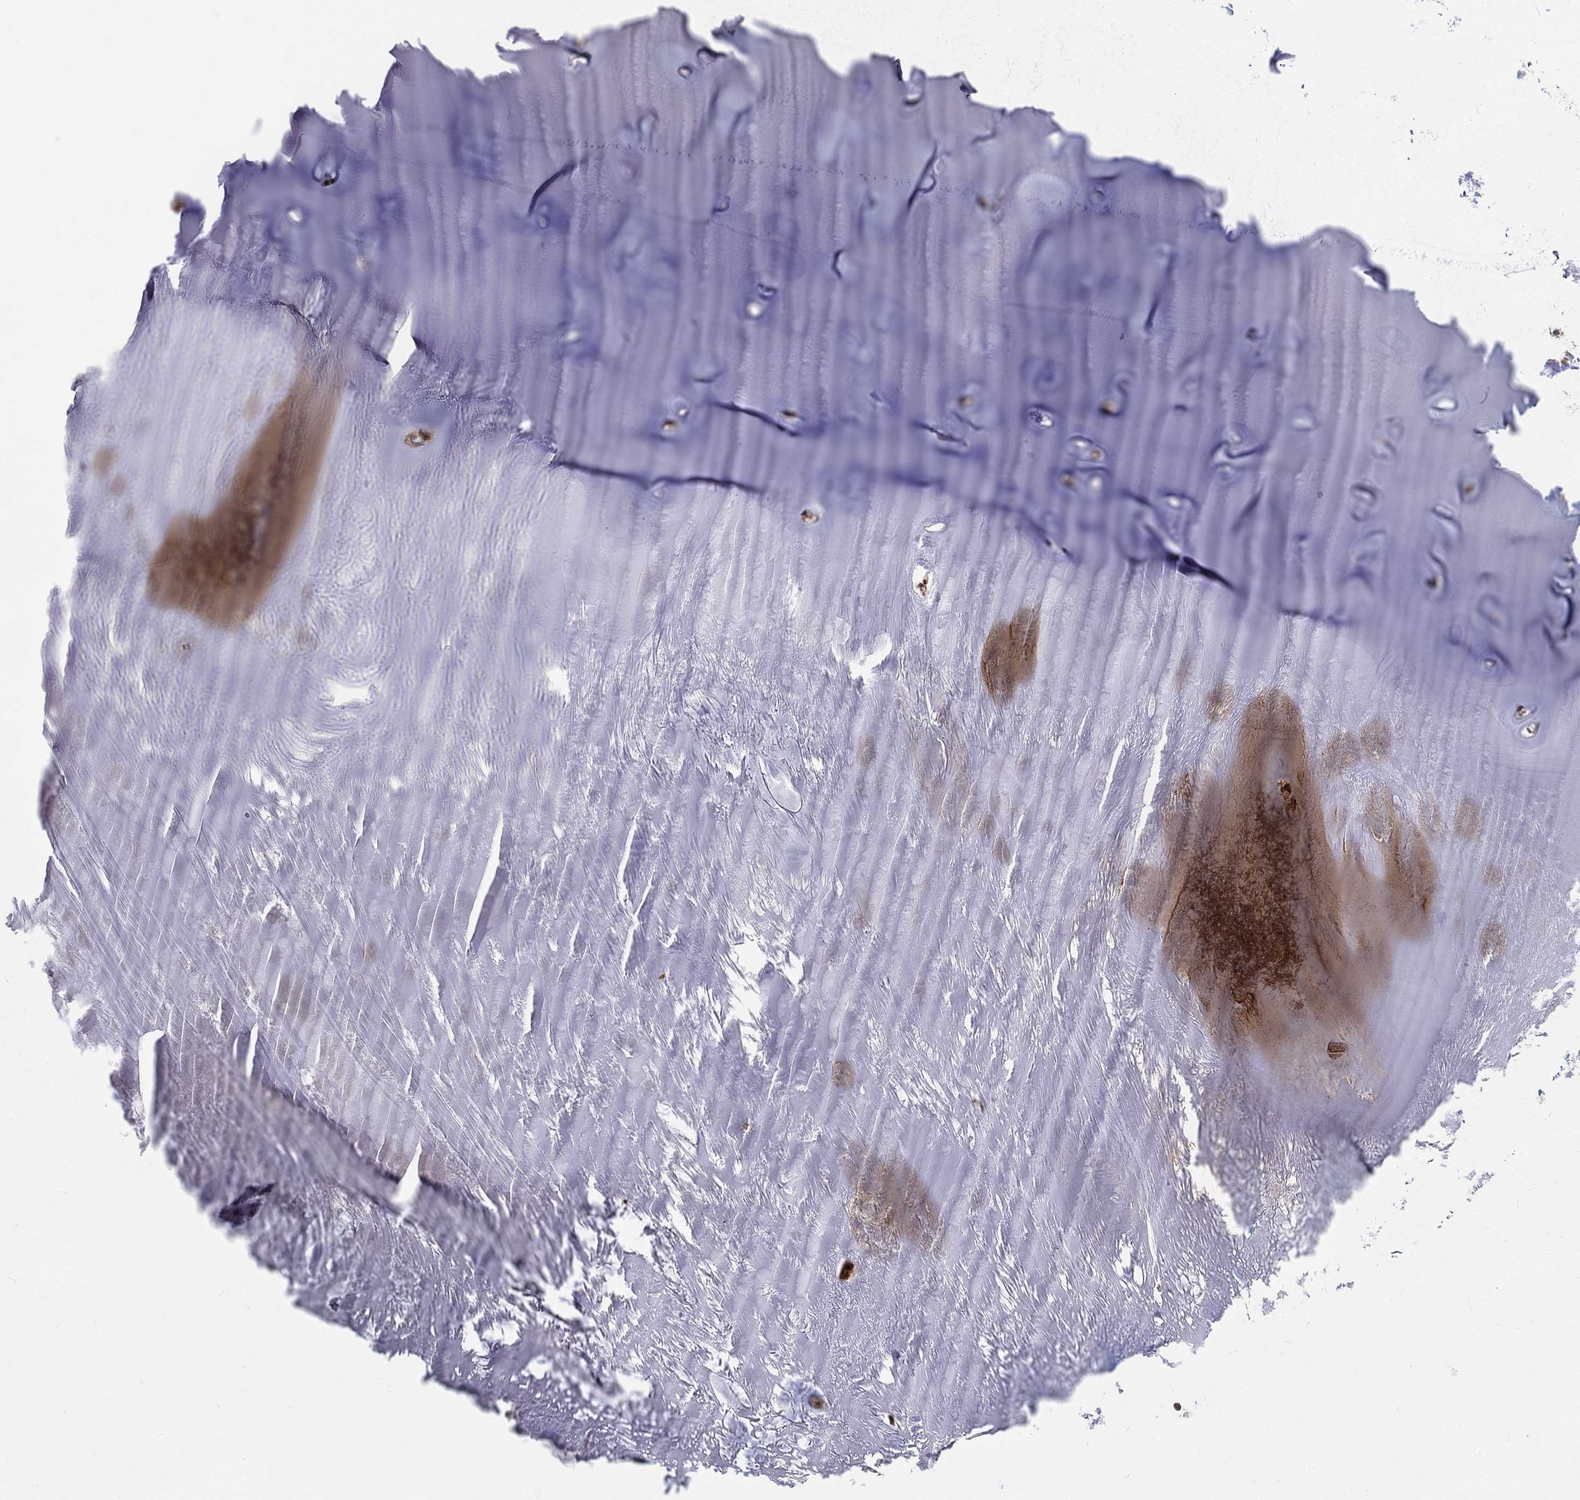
{"staining": {"intensity": "negative", "quantity": "none", "location": "none"}, "tissue": "adipose tissue", "cell_type": "Adipocytes", "image_type": "normal", "snomed": [{"axis": "morphology", "description": "Normal tissue, NOS"}, {"axis": "topography", "description": "Cartilage tissue"}], "caption": "Adipocytes show no significant protein expression in benign adipose tissue. (DAB immunohistochemistry (IHC), high magnification).", "gene": "LBR", "patient": {"sex": "male", "age": 81}}